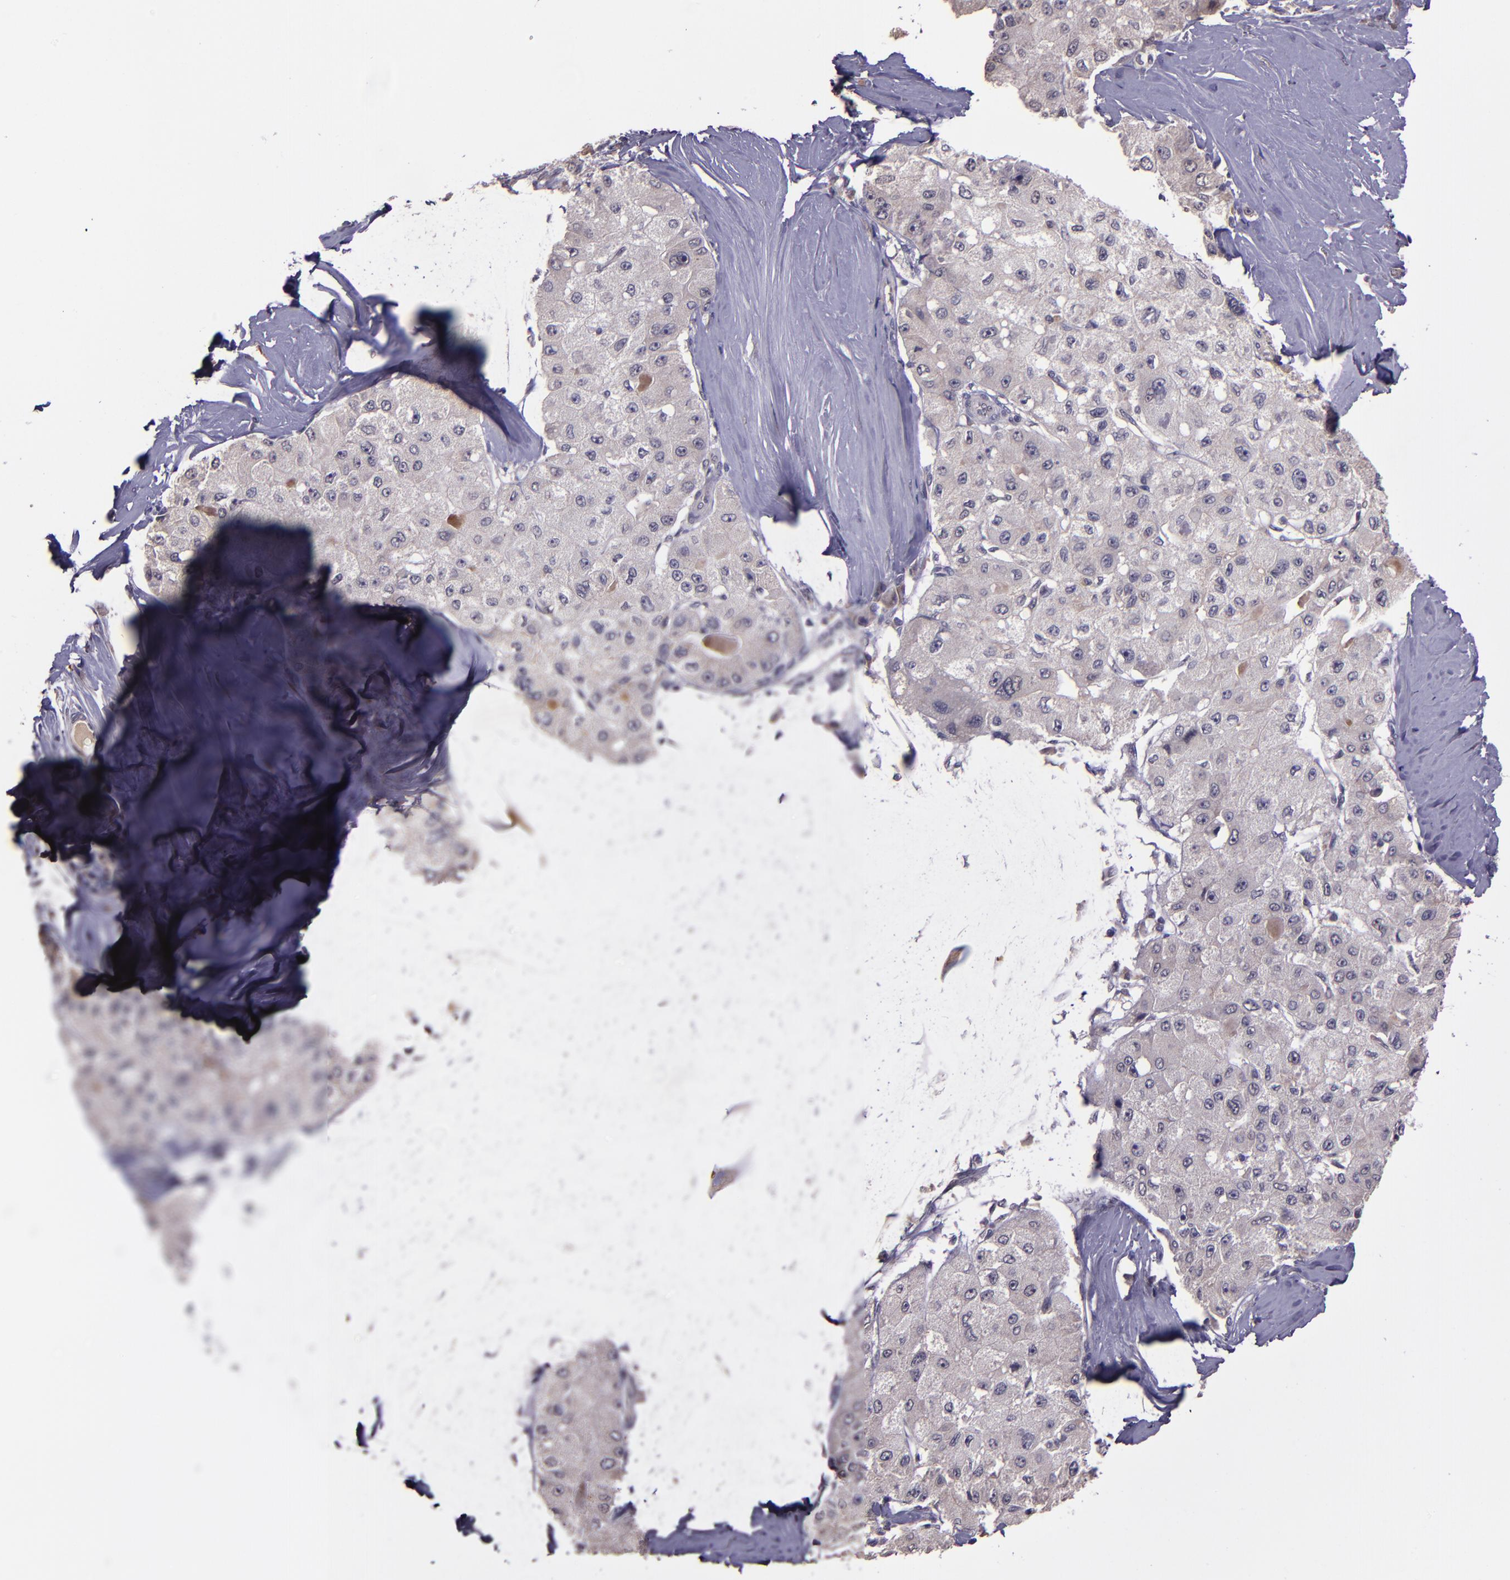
{"staining": {"intensity": "negative", "quantity": "none", "location": "none"}, "tissue": "liver cancer", "cell_type": "Tumor cells", "image_type": "cancer", "snomed": [{"axis": "morphology", "description": "Carcinoma, Hepatocellular, NOS"}, {"axis": "topography", "description": "Liver"}], "caption": "This is an IHC image of liver cancer. There is no staining in tumor cells.", "gene": "TAF7L", "patient": {"sex": "male", "age": 80}}